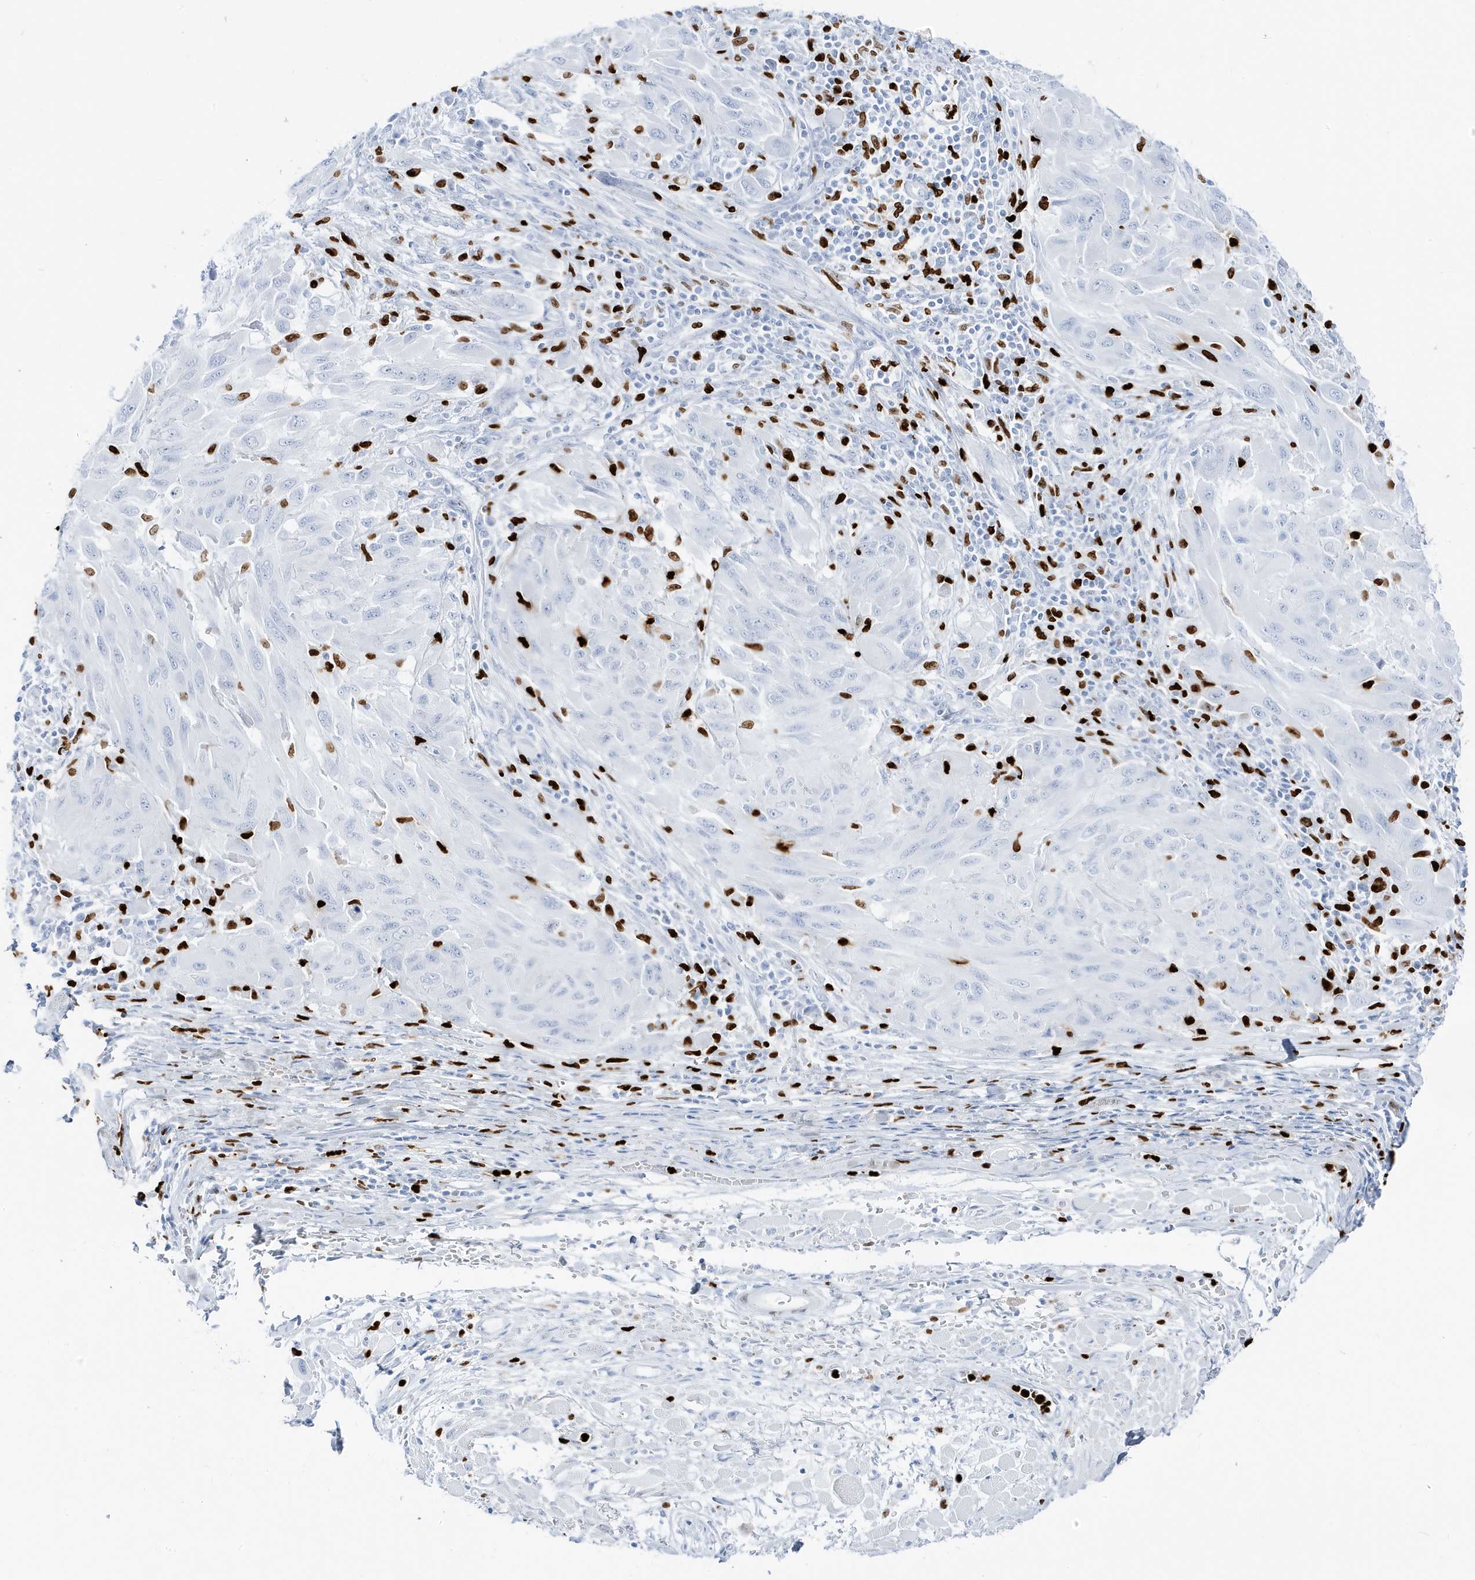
{"staining": {"intensity": "negative", "quantity": "none", "location": "none"}, "tissue": "melanoma", "cell_type": "Tumor cells", "image_type": "cancer", "snomed": [{"axis": "morphology", "description": "Malignant melanoma, NOS"}, {"axis": "topography", "description": "Skin"}], "caption": "Immunohistochemical staining of melanoma shows no significant staining in tumor cells.", "gene": "MNDA", "patient": {"sex": "female", "age": 91}}